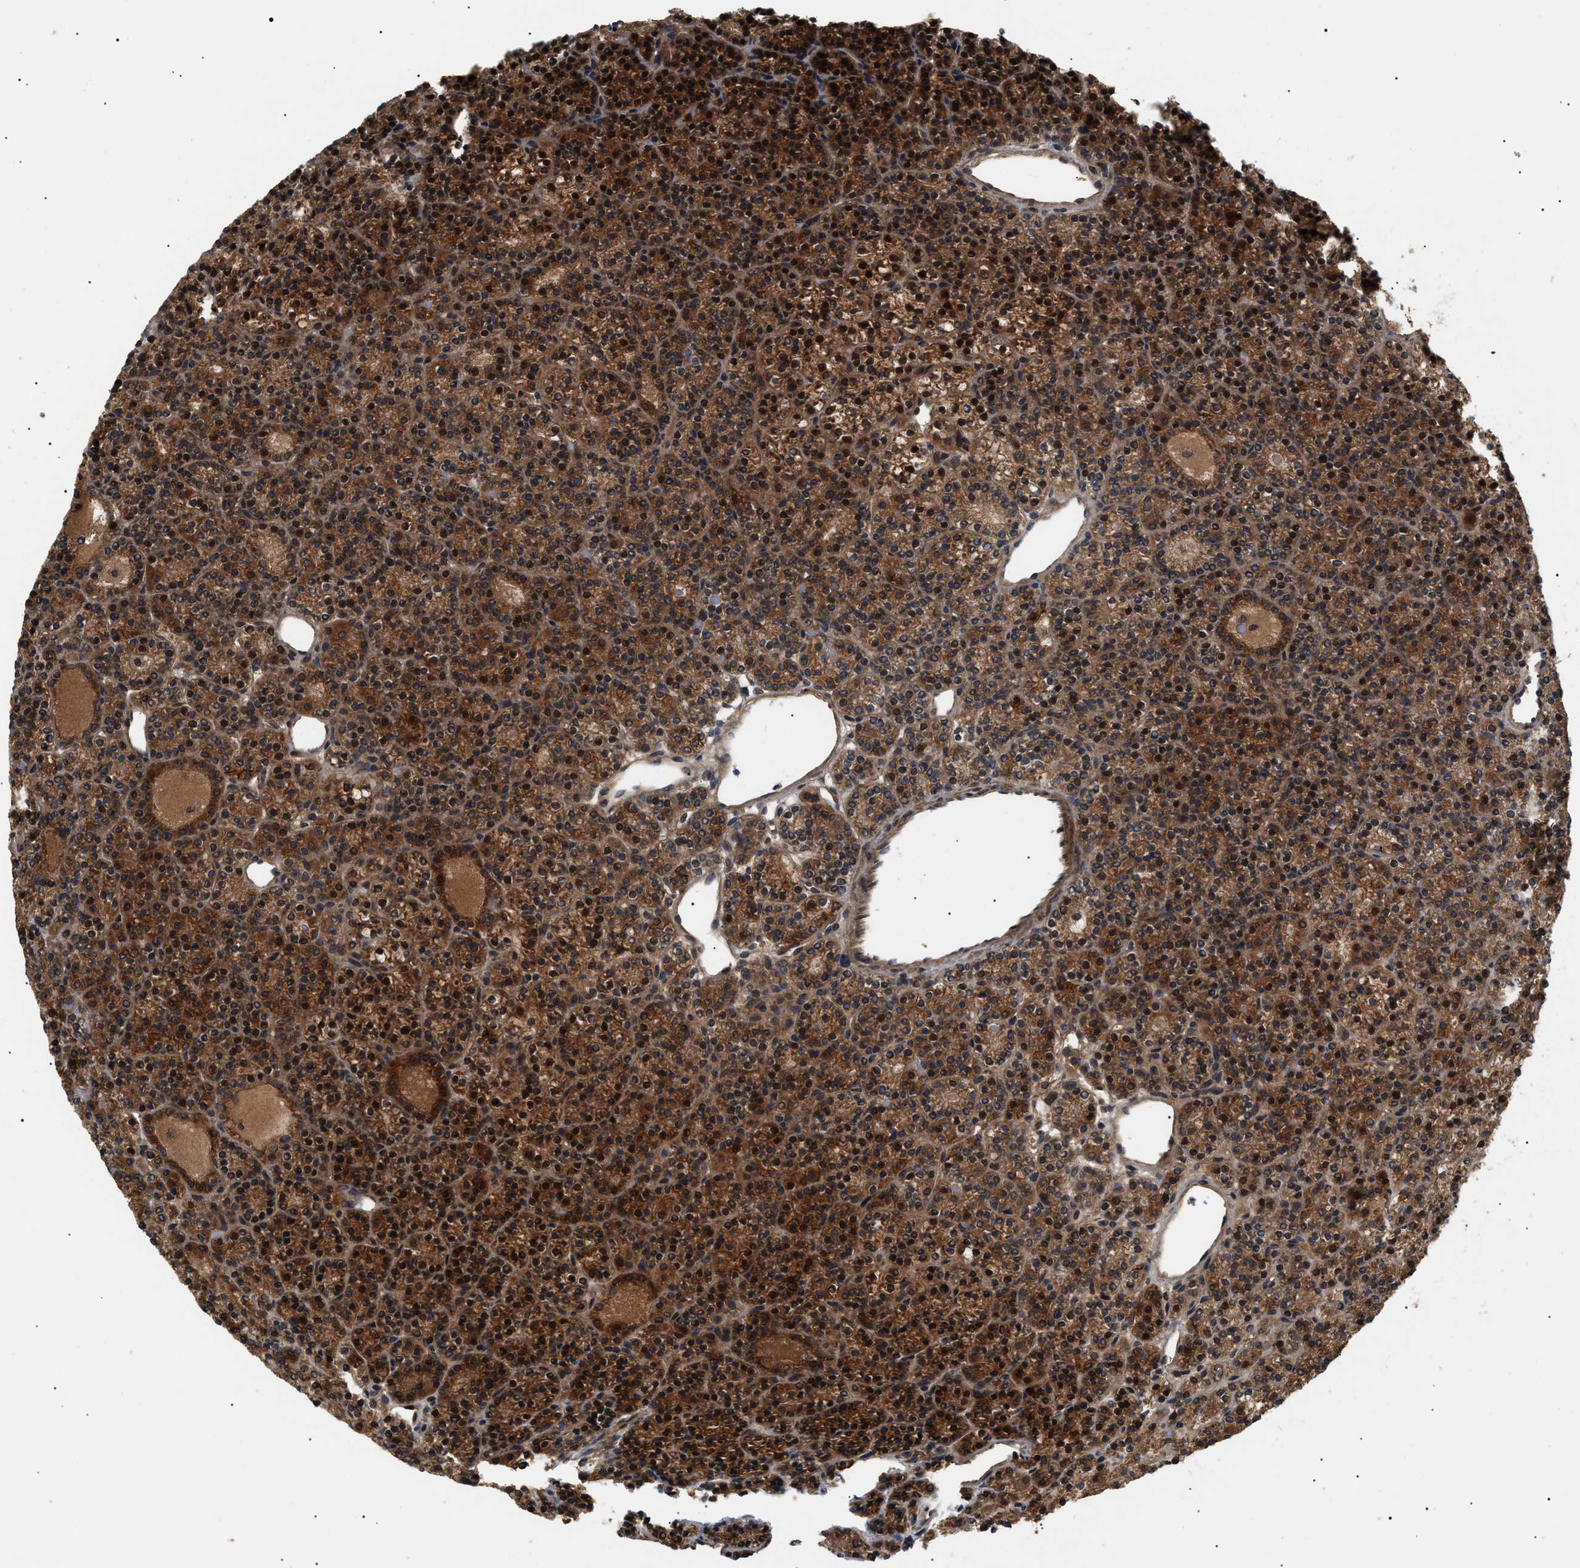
{"staining": {"intensity": "strong", "quantity": ">75%", "location": "cytoplasmic/membranous,nuclear"}, "tissue": "parathyroid gland", "cell_type": "Glandular cells", "image_type": "normal", "snomed": [{"axis": "morphology", "description": "Normal tissue, NOS"}, {"axis": "morphology", "description": "Adenoma, NOS"}, {"axis": "topography", "description": "Parathyroid gland"}], "caption": "Human parathyroid gland stained for a protein (brown) demonstrates strong cytoplasmic/membranous,nuclear positive staining in about >75% of glandular cells.", "gene": "ASTL", "patient": {"sex": "female", "age": 64}}